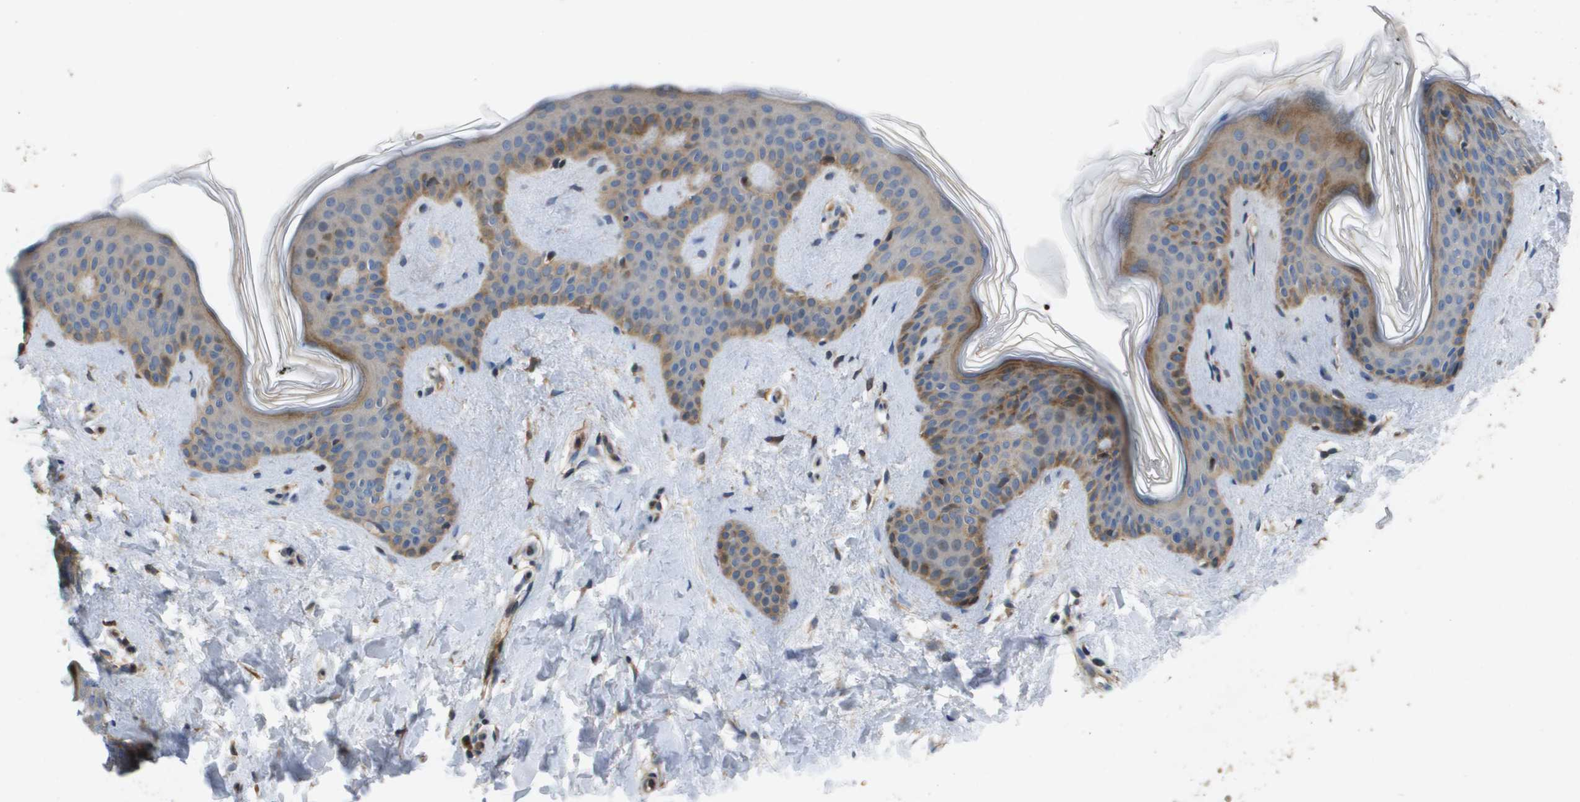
{"staining": {"intensity": "weak", "quantity": ">75%", "location": "cytoplasmic/membranous"}, "tissue": "skin", "cell_type": "Fibroblasts", "image_type": "normal", "snomed": [{"axis": "morphology", "description": "Normal tissue, NOS"}, {"axis": "topography", "description": "Skin"}], "caption": "Unremarkable skin shows weak cytoplasmic/membranous expression in about >75% of fibroblasts, visualized by immunohistochemistry.", "gene": "ENTPD2", "patient": {"sex": "female", "age": 17}}